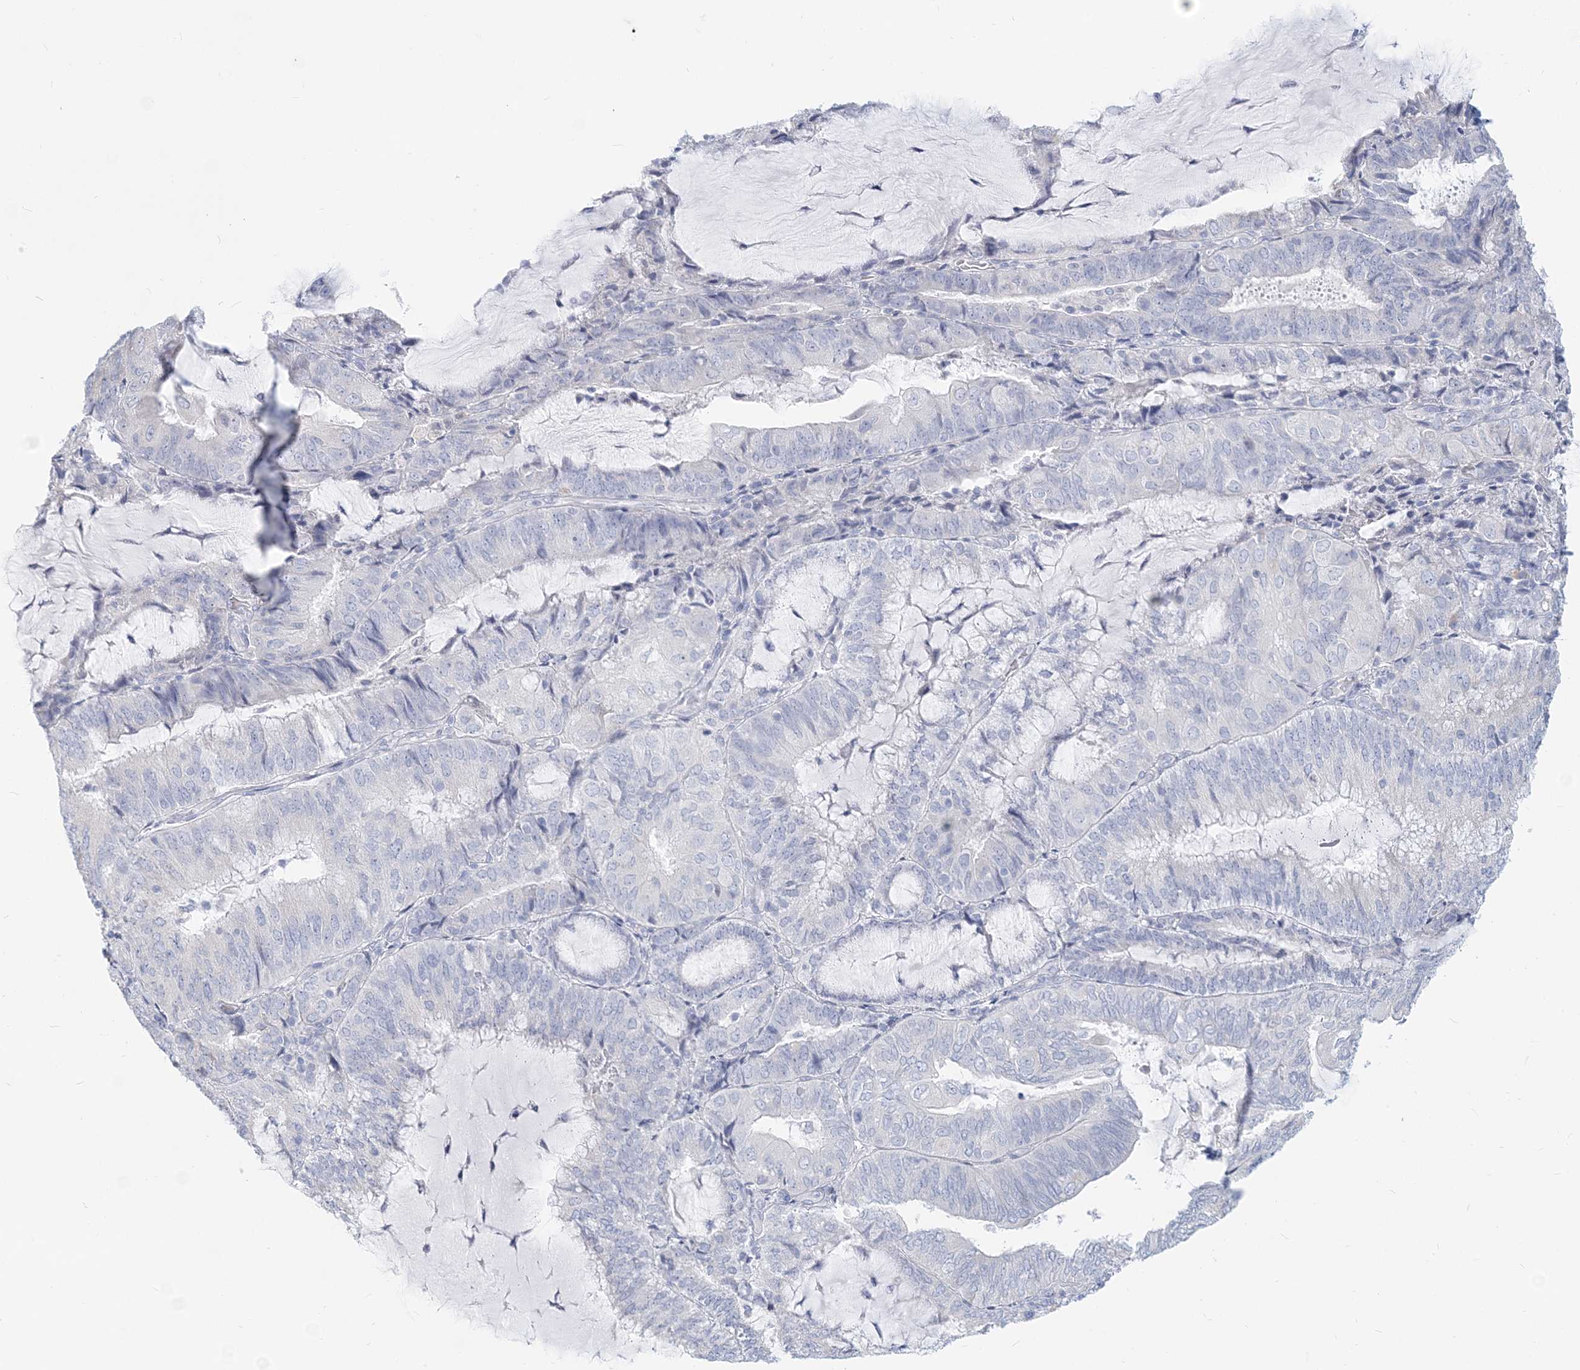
{"staining": {"intensity": "negative", "quantity": "none", "location": "none"}, "tissue": "endometrial cancer", "cell_type": "Tumor cells", "image_type": "cancer", "snomed": [{"axis": "morphology", "description": "Adenocarcinoma, NOS"}, {"axis": "topography", "description": "Endometrium"}], "caption": "DAB immunohistochemical staining of human adenocarcinoma (endometrial) exhibits no significant positivity in tumor cells. Brightfield microscopy of immunohistochemistry (IHC) stained with DAB (3,3'-diaminobenzidine) (brown) and hematoxylin (blue), captured at high magnification.", "gene": "CSN1S1", "patient": {"sex": "female", "age": 81}}